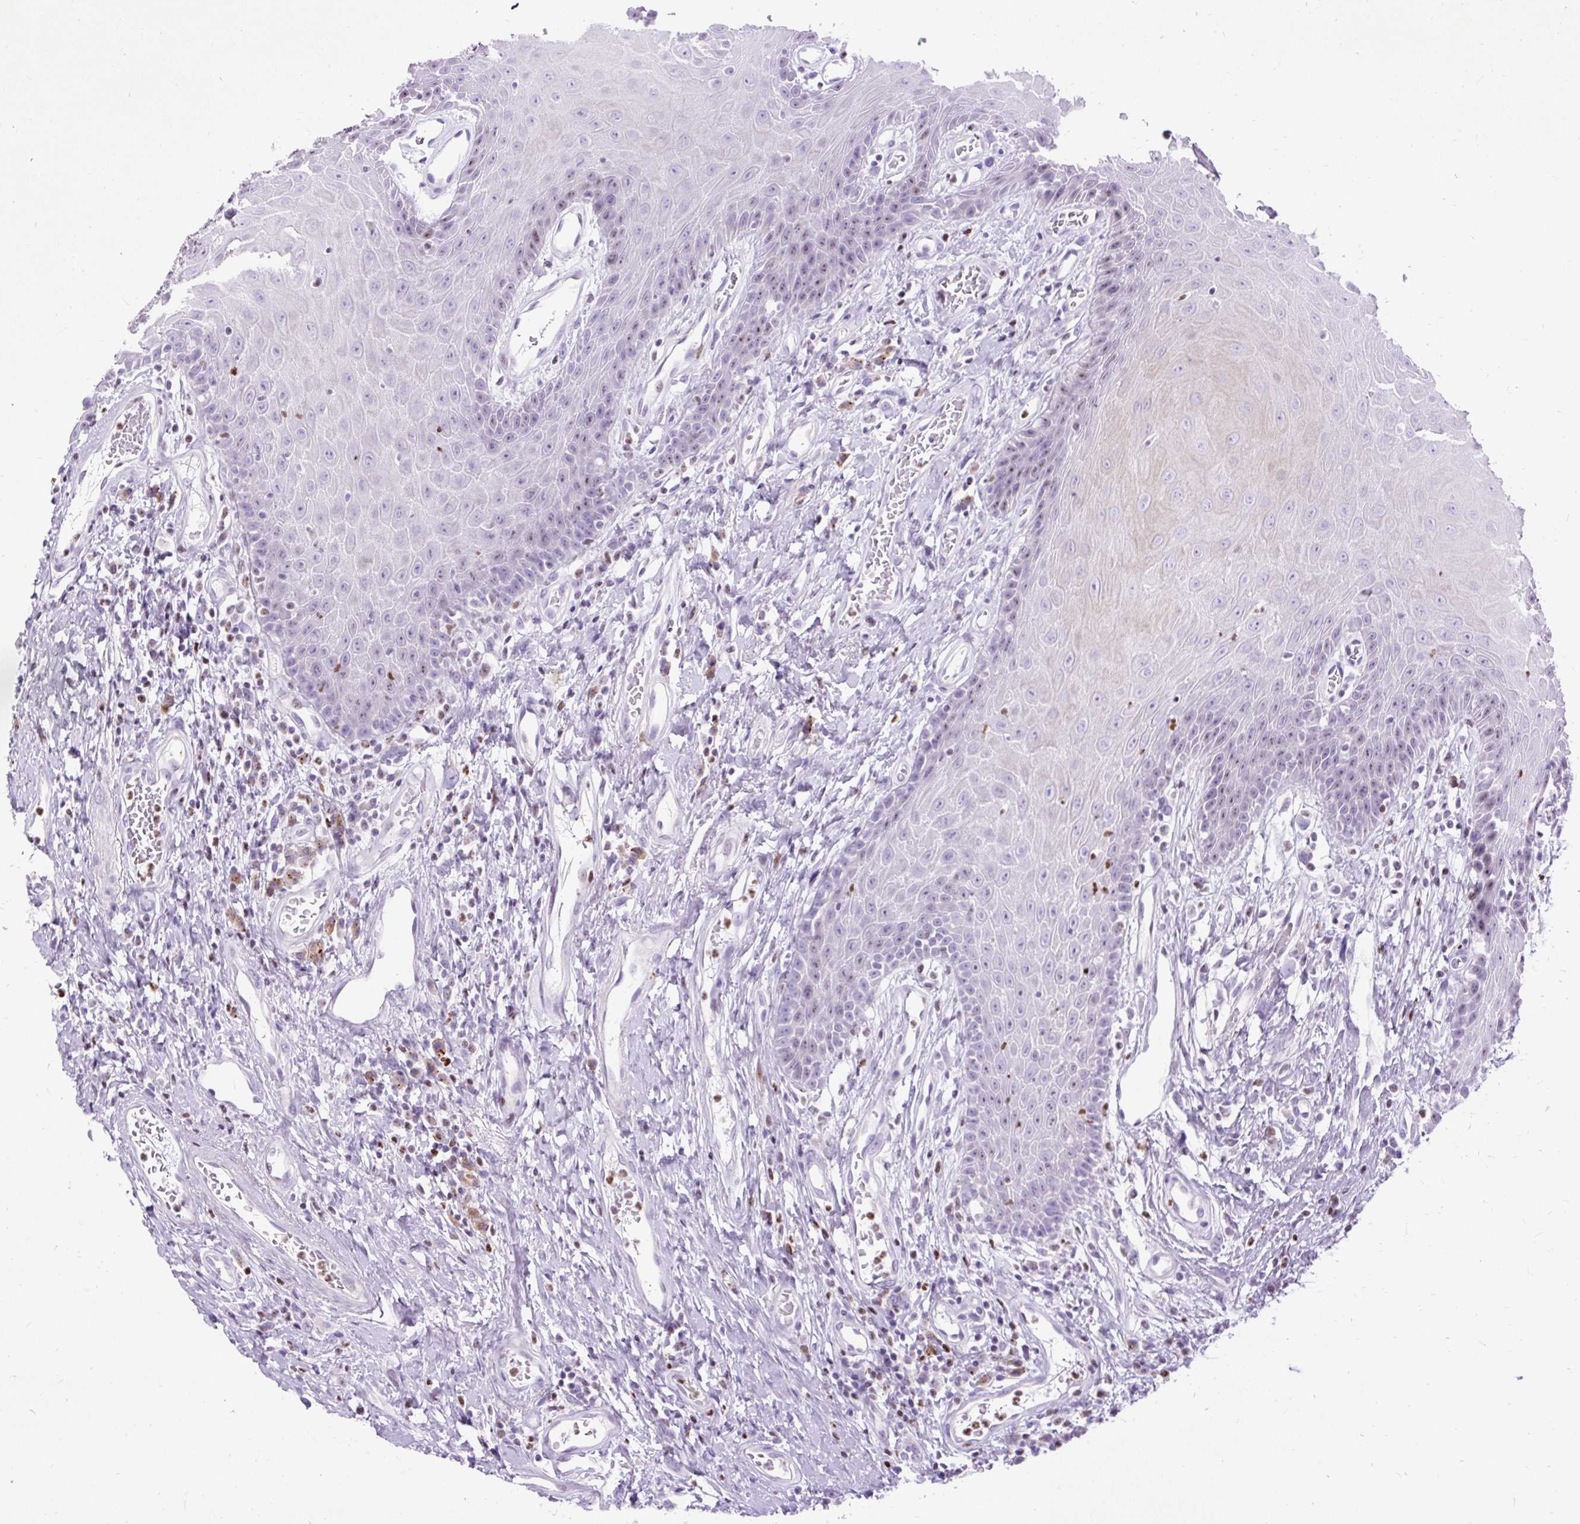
{"staining": {"intensity": "negative", "quantity": "none", "location": "none"}, "tissue": "head and neck cancer", "cell_type": "Tumor cells", "image_type": "cancer", "snomed": [{"axis": "morphology", "description": "Squamous cell carcinoma, NOS"}, {"axis": "topography", "description": "Head-Neck"}], "caption": "DAB immunohistochemical staining of head and neck squamous cell carcinoma demonstrates no significant expression in tumor cells.", "gene": "SPC24", "patient": {"sex": "female", "age": 59}}